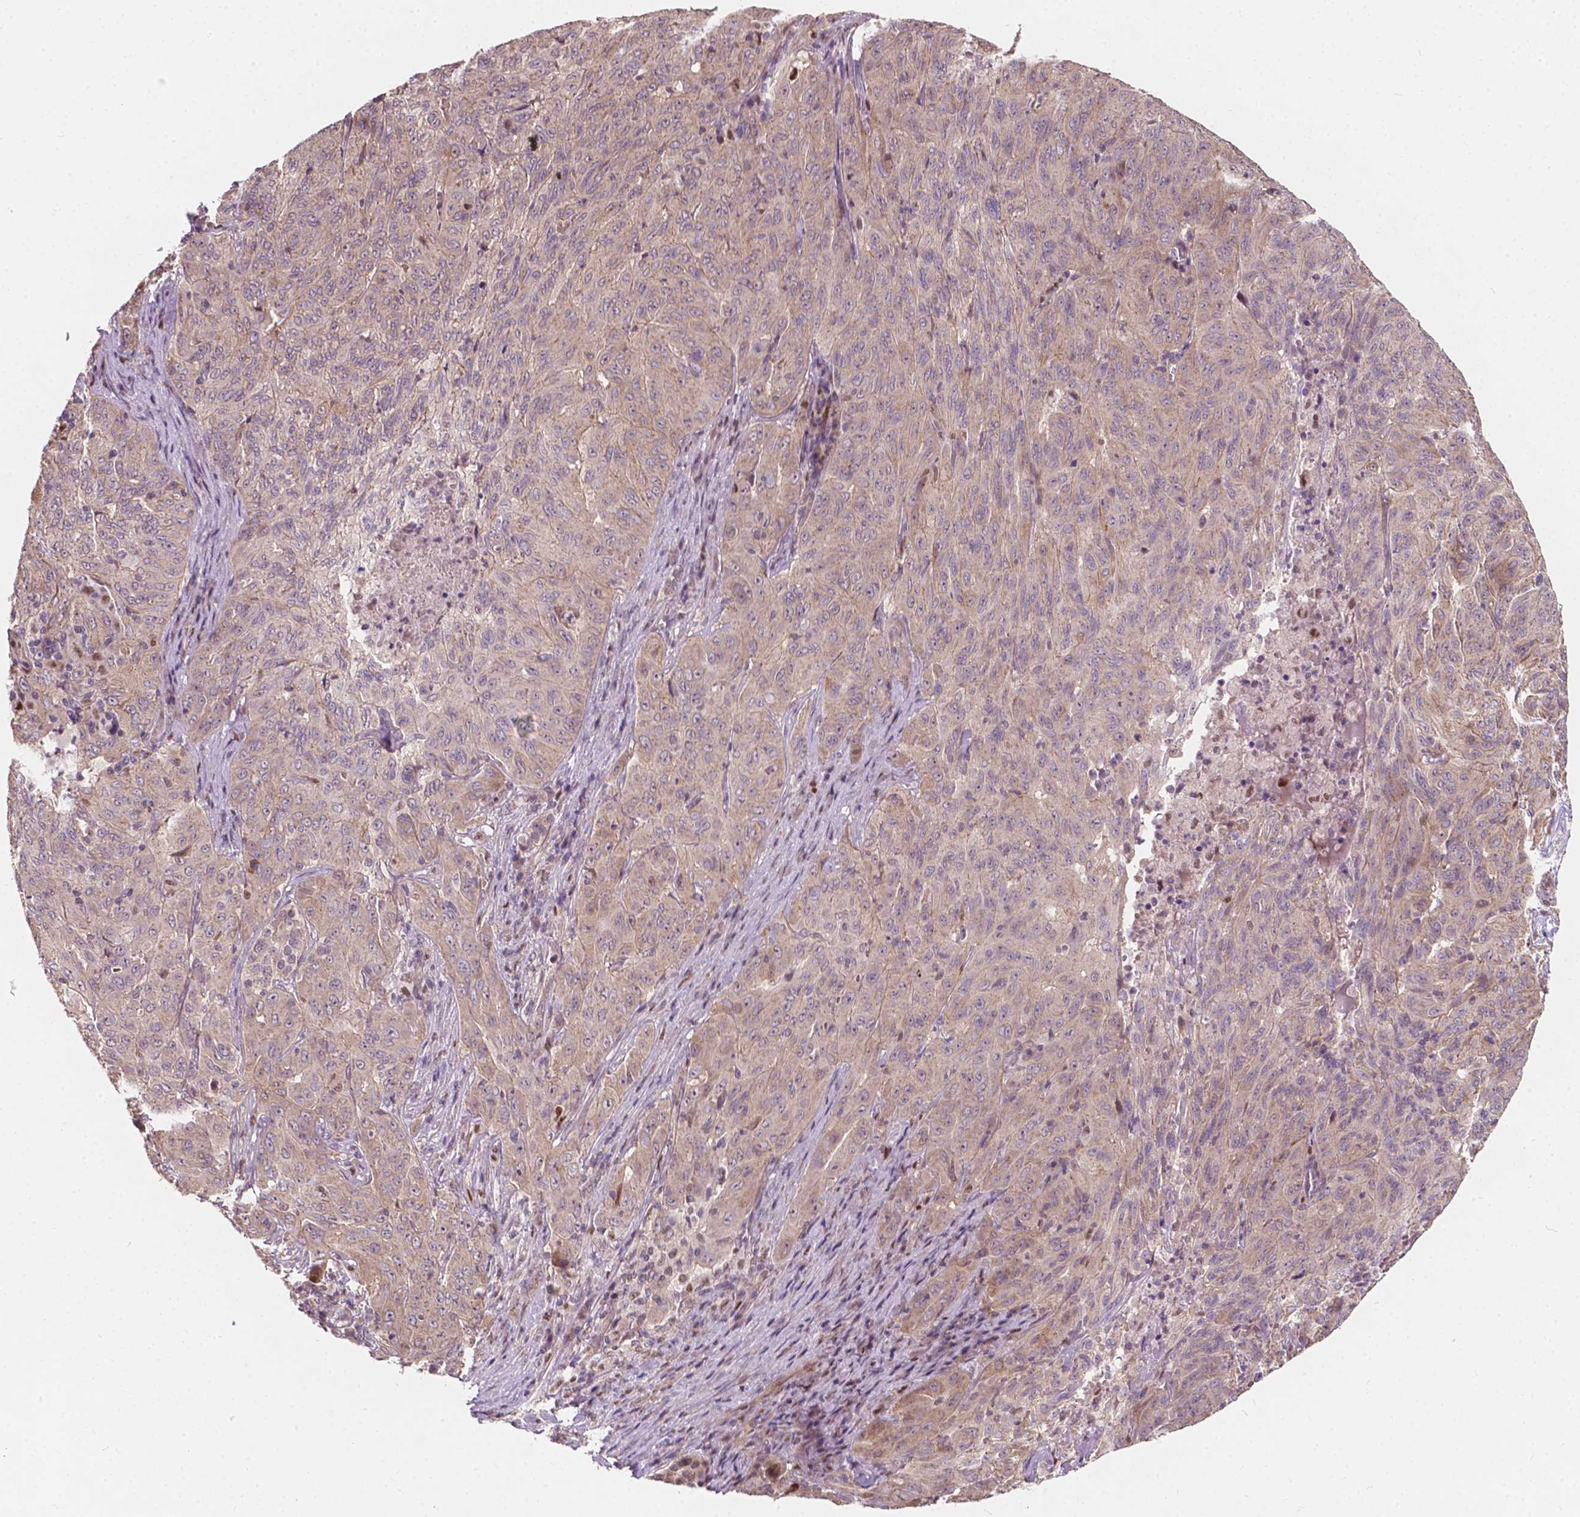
{"staining": {"intensity": "weak", "quantity": "25%-75%", "location": "cytoplasmic/membranous"}, "tissue": "pancreatic cancer", "cell_type": "Tumor cells", "image_type": "cancer", "snomed": [{"axis": "morphology", "description": "Adenocarcinoma, NOS"}, {"axis": "topography", "description": "Pancreas"}], "caption": "Protein analysis of adenocarcinoma (pancreatic) tissue reveals weak cytoplasmic/membranous positivity in about 25%-75% of tumor cells.", "gene": "DUSP16", "patient": {"sex": "male", "age": 63}}